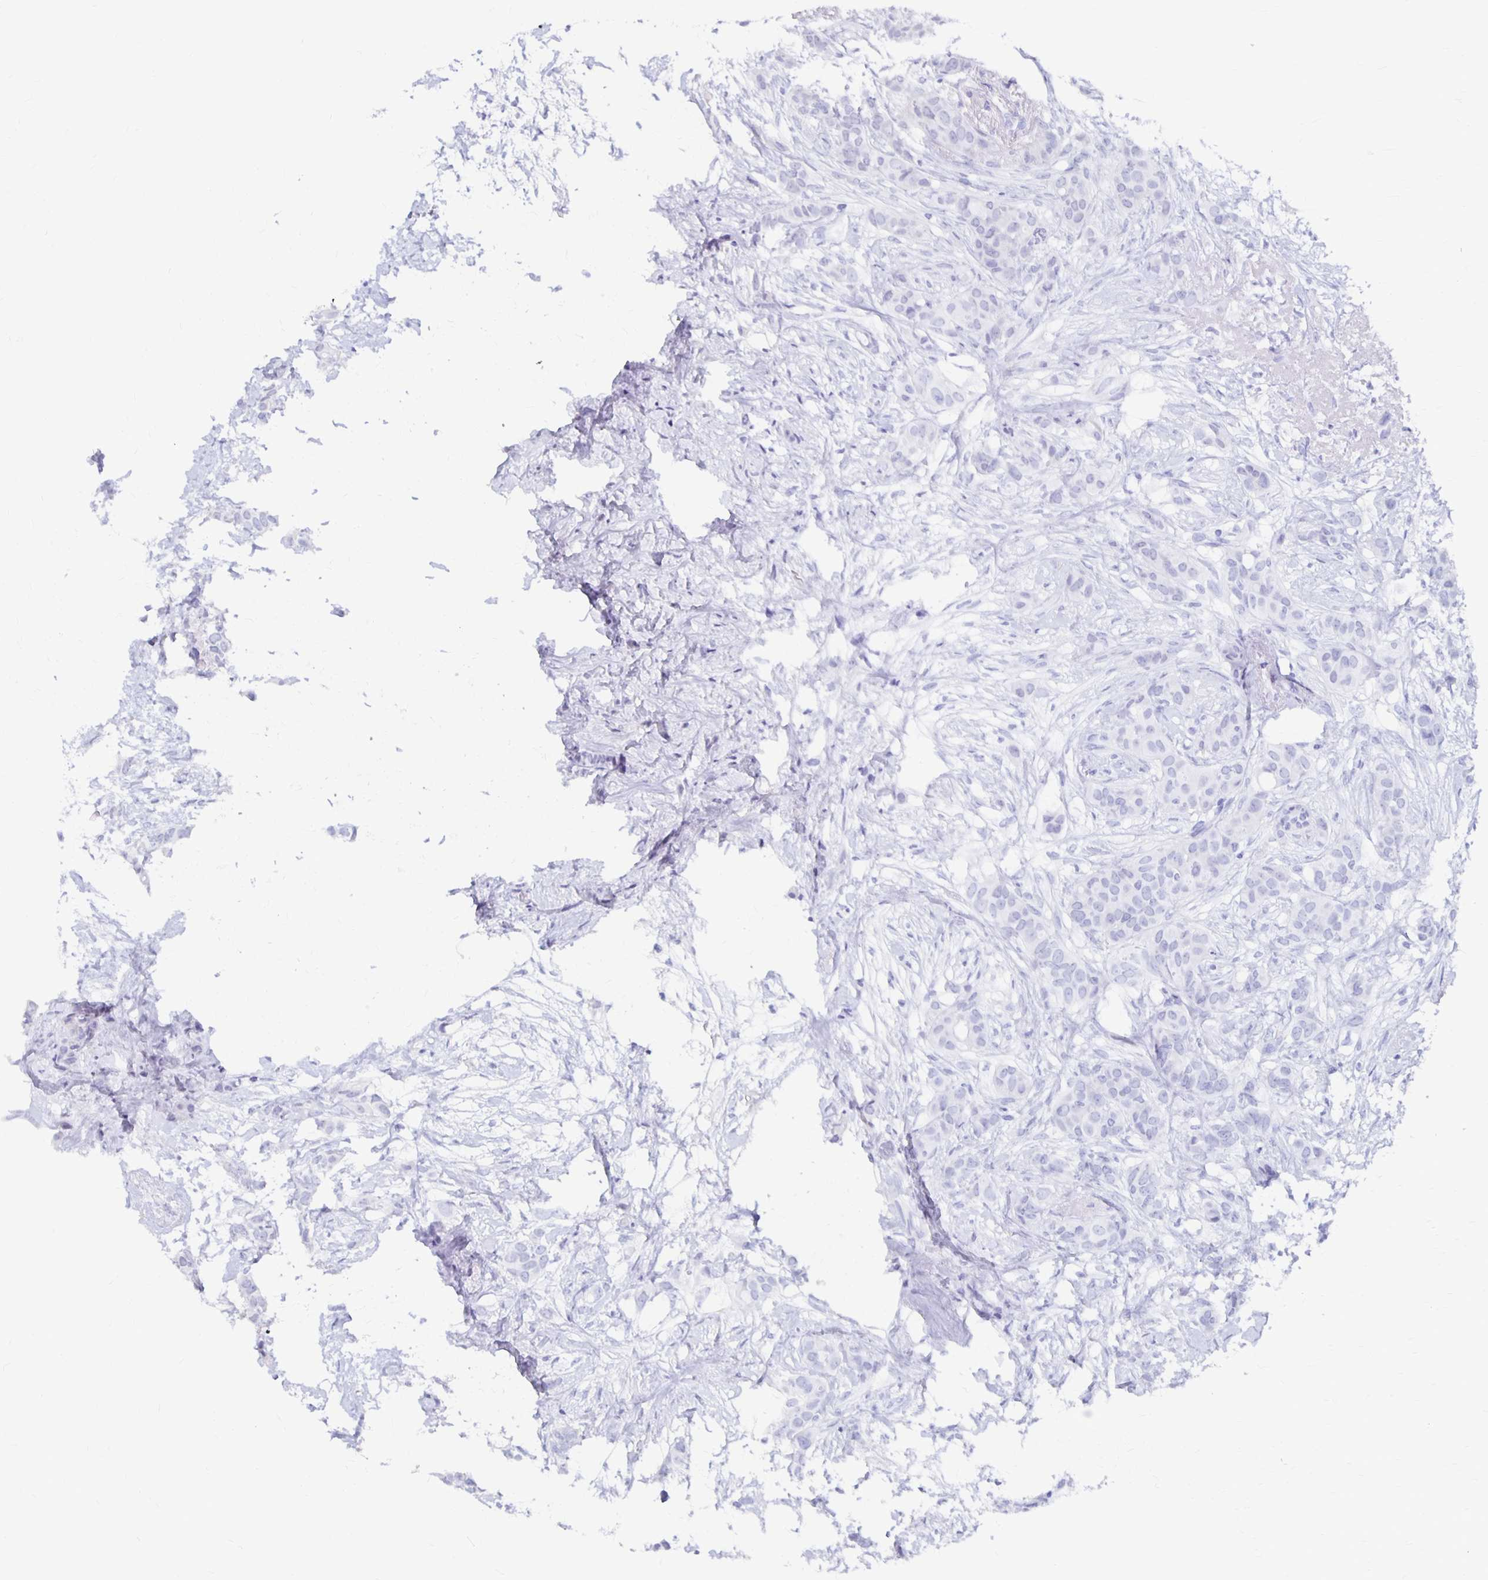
{"staining": {"intensity": "negative", "quantity": "none", "location": "none"}, "tissue": "breast cancer", "cell_type": "Tumor cells", "image_type": "cancer", "snomed": [{"axis": "morphology", "description": "Duct carcinoma"}, {"axis": "topography", "description": "Breast"}], "caption": "The IHC histopathology image has no significant staining in tumor cells of breast invasive ductal carcinoma tissue.", "gene": "SYT2", "patient": {"sex": "female", "age": 62}}